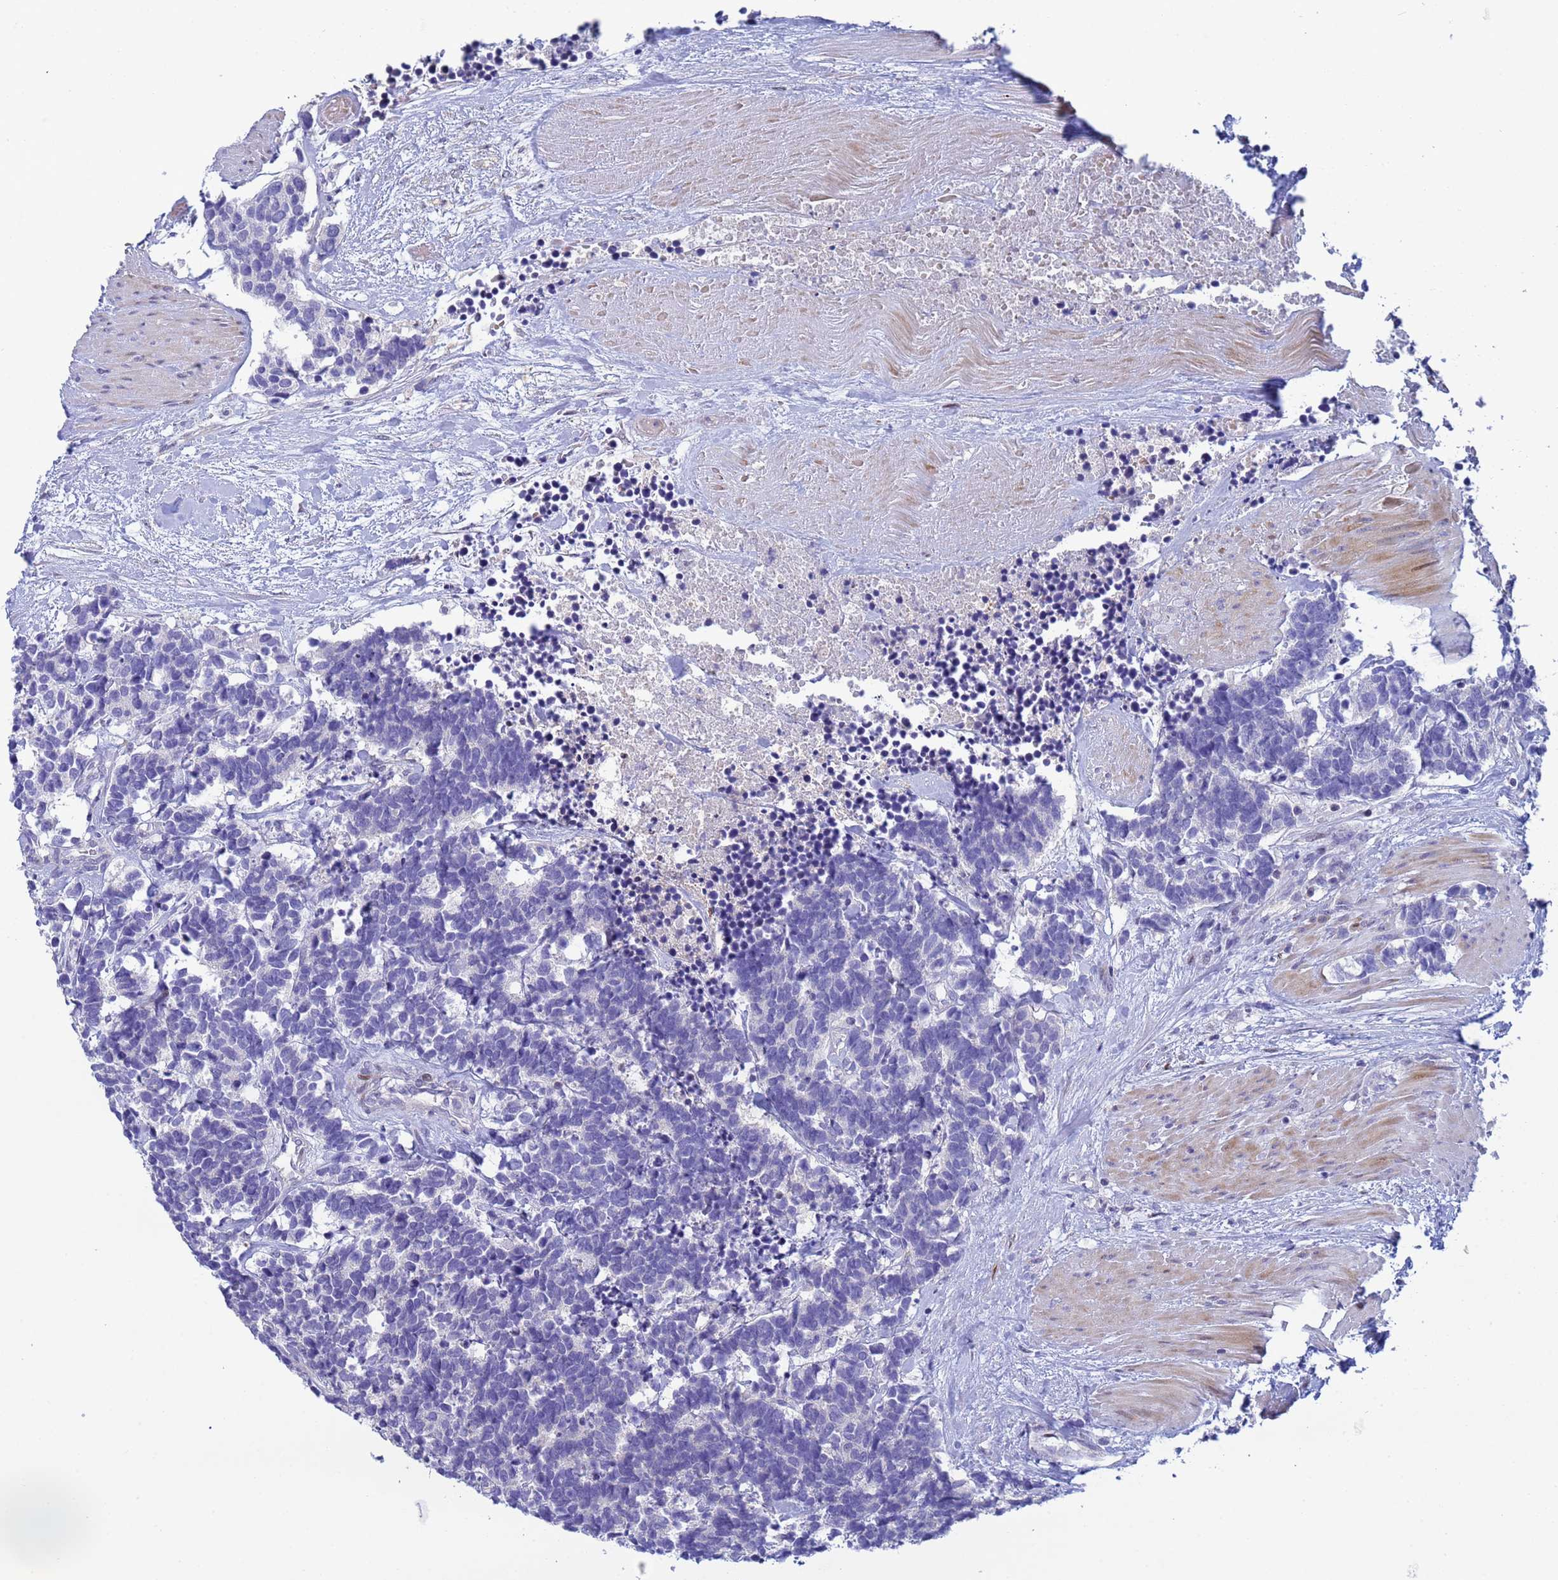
{"staining": {"intensity": "negative", "quantity": "none", "location": "none"}, "tissue": "carcinoid", "cell_type": "Tumor cells", "image_type": "cancer", "snomed": [{"axis": "morphology", "description": "Carcinoma, NOS"}, {"axis": "morphology", "description": "Carcinoid, malignant, NOS"}, {"axis": "topography", "description": "Urinary bladder"}], "caption": "A photomicrograph of human carcinoid is negative for staining in tumor cells.", "gene": "PPP6R1", "patient": {"sex": "male", "age": 57}}